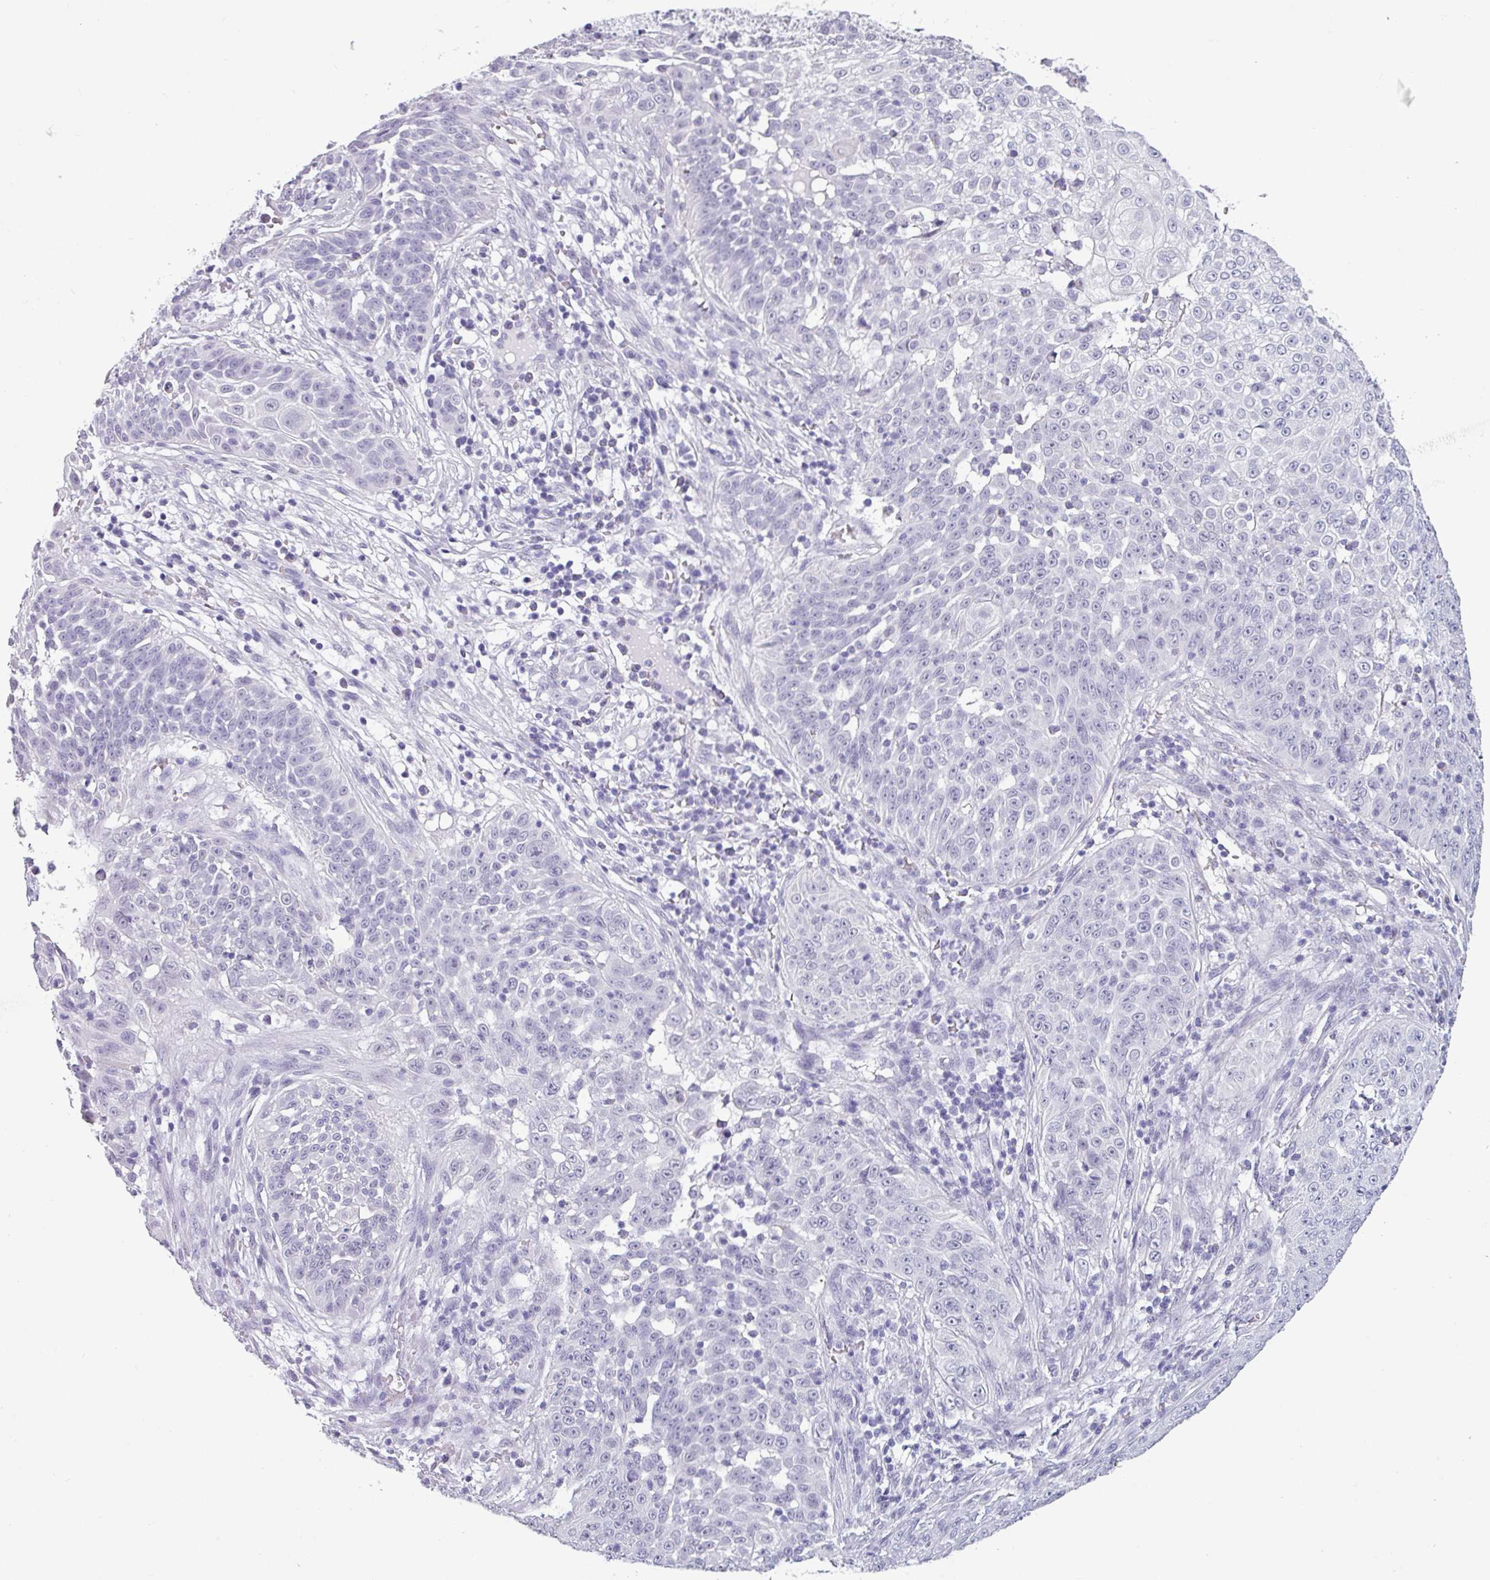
{"staining": {"intensity": "negative", "quantity": "none", "location": "none"}, "tissue": "skin cancer", "cell_type": "Tumor cells", "image_type": "cancer", "snomed": [{"axis": "morphology", "description": "Squamous cell carcinoma, NOS"}, {"axis": "topography", "description": "Skin"}], "caption": "The histopathology image displays no staining of tumor cells in skin cancer.", "gene": "SRGAP1", "patient": {"sex": "male", "age": 24}}